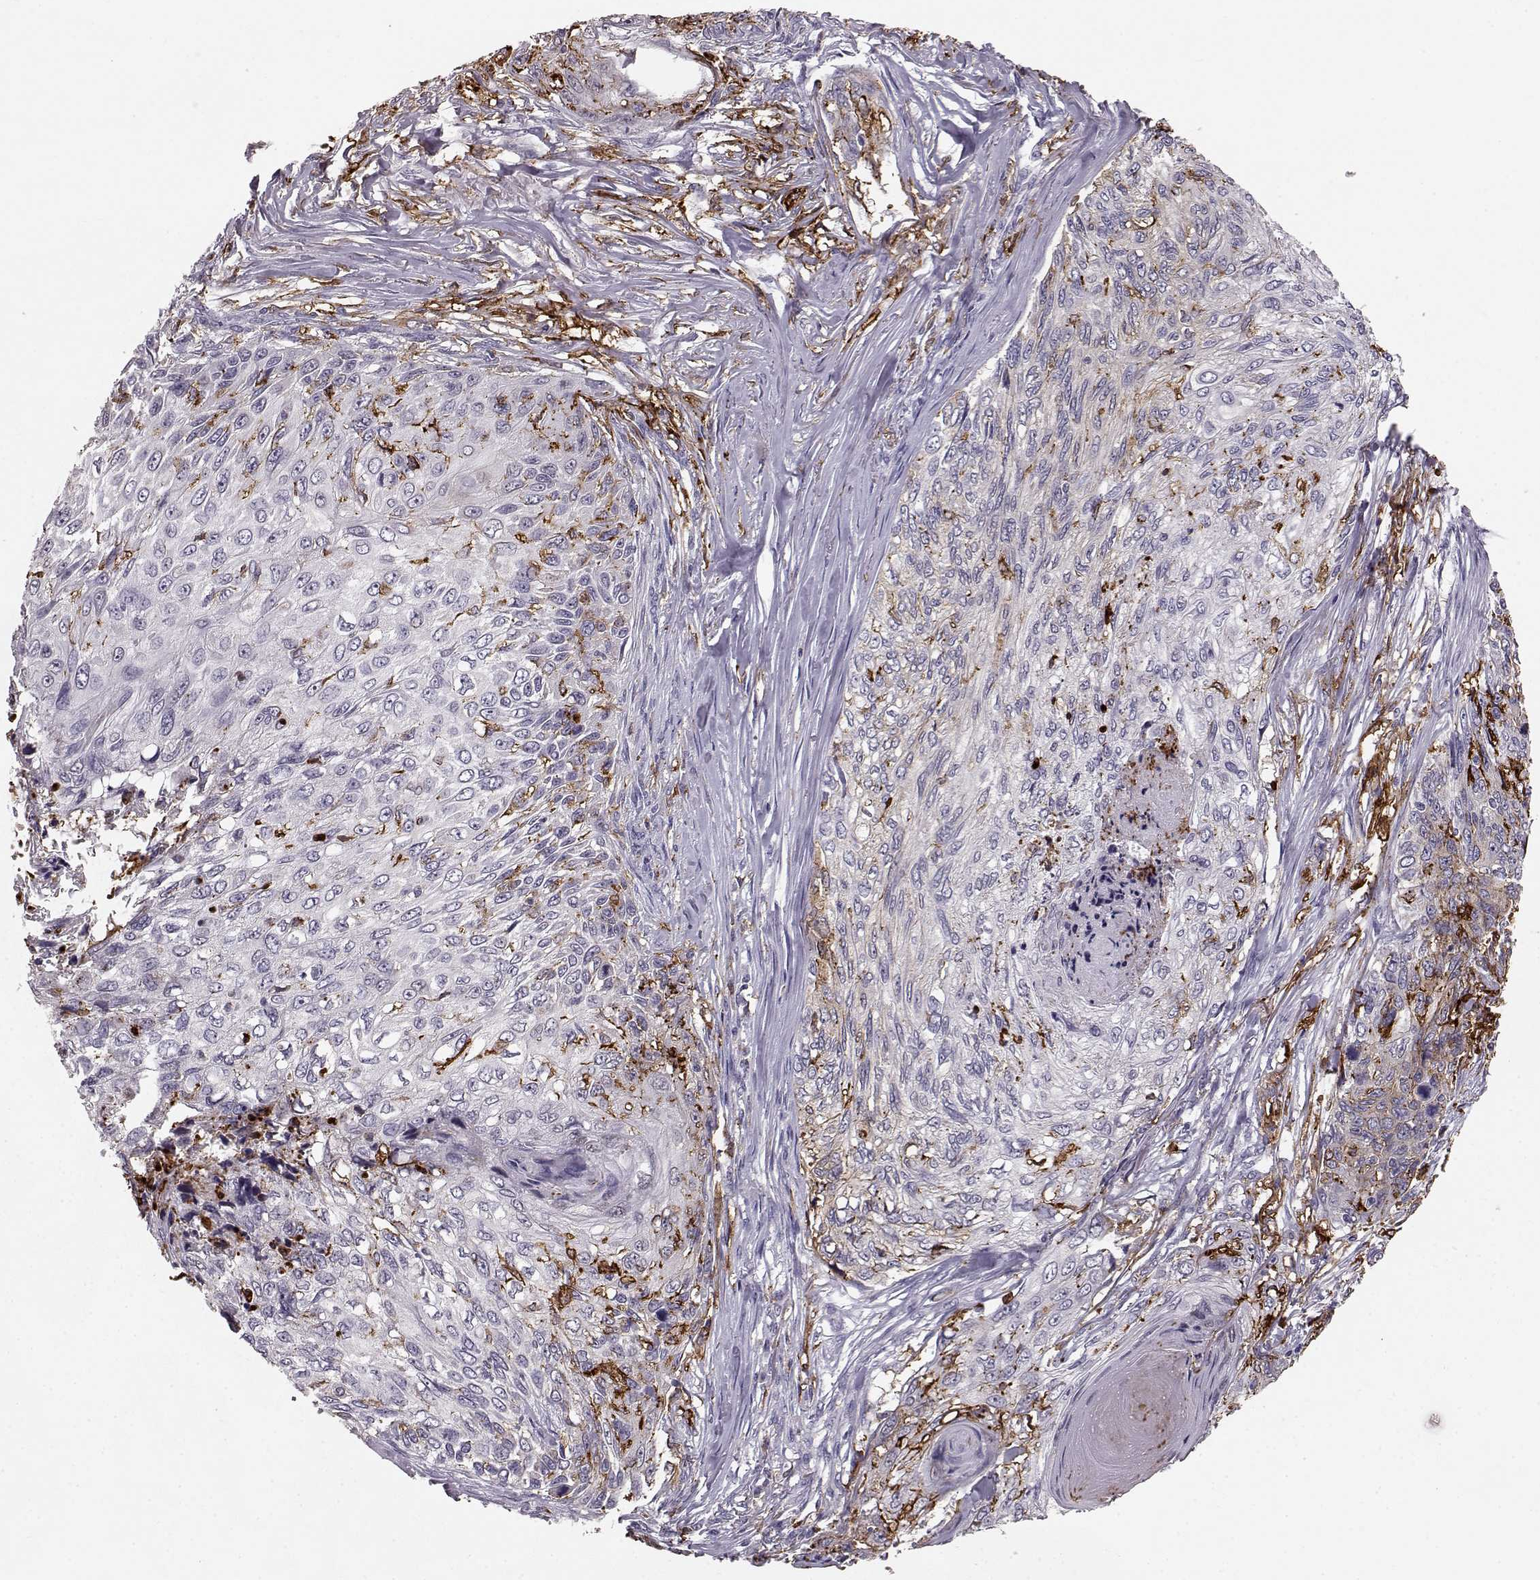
{"staining": {"intensity": "negative", "quantity": "none", "location": "none"}, "tissue": "skin cancer", "cell_type": "Tumor cells", "image_type": "cancer", "snomed": [{"axis": "morphology", "description": "Squamous cell carcinoma, NOS"}, {"axis": "topography", "description": "Skin"}], "caption": "Tumor cells show no significant positivity in skin cancer (squamous cell carcinoma).", "gene": "CCNF", "patient": {"sex": "male", "age": 92}}